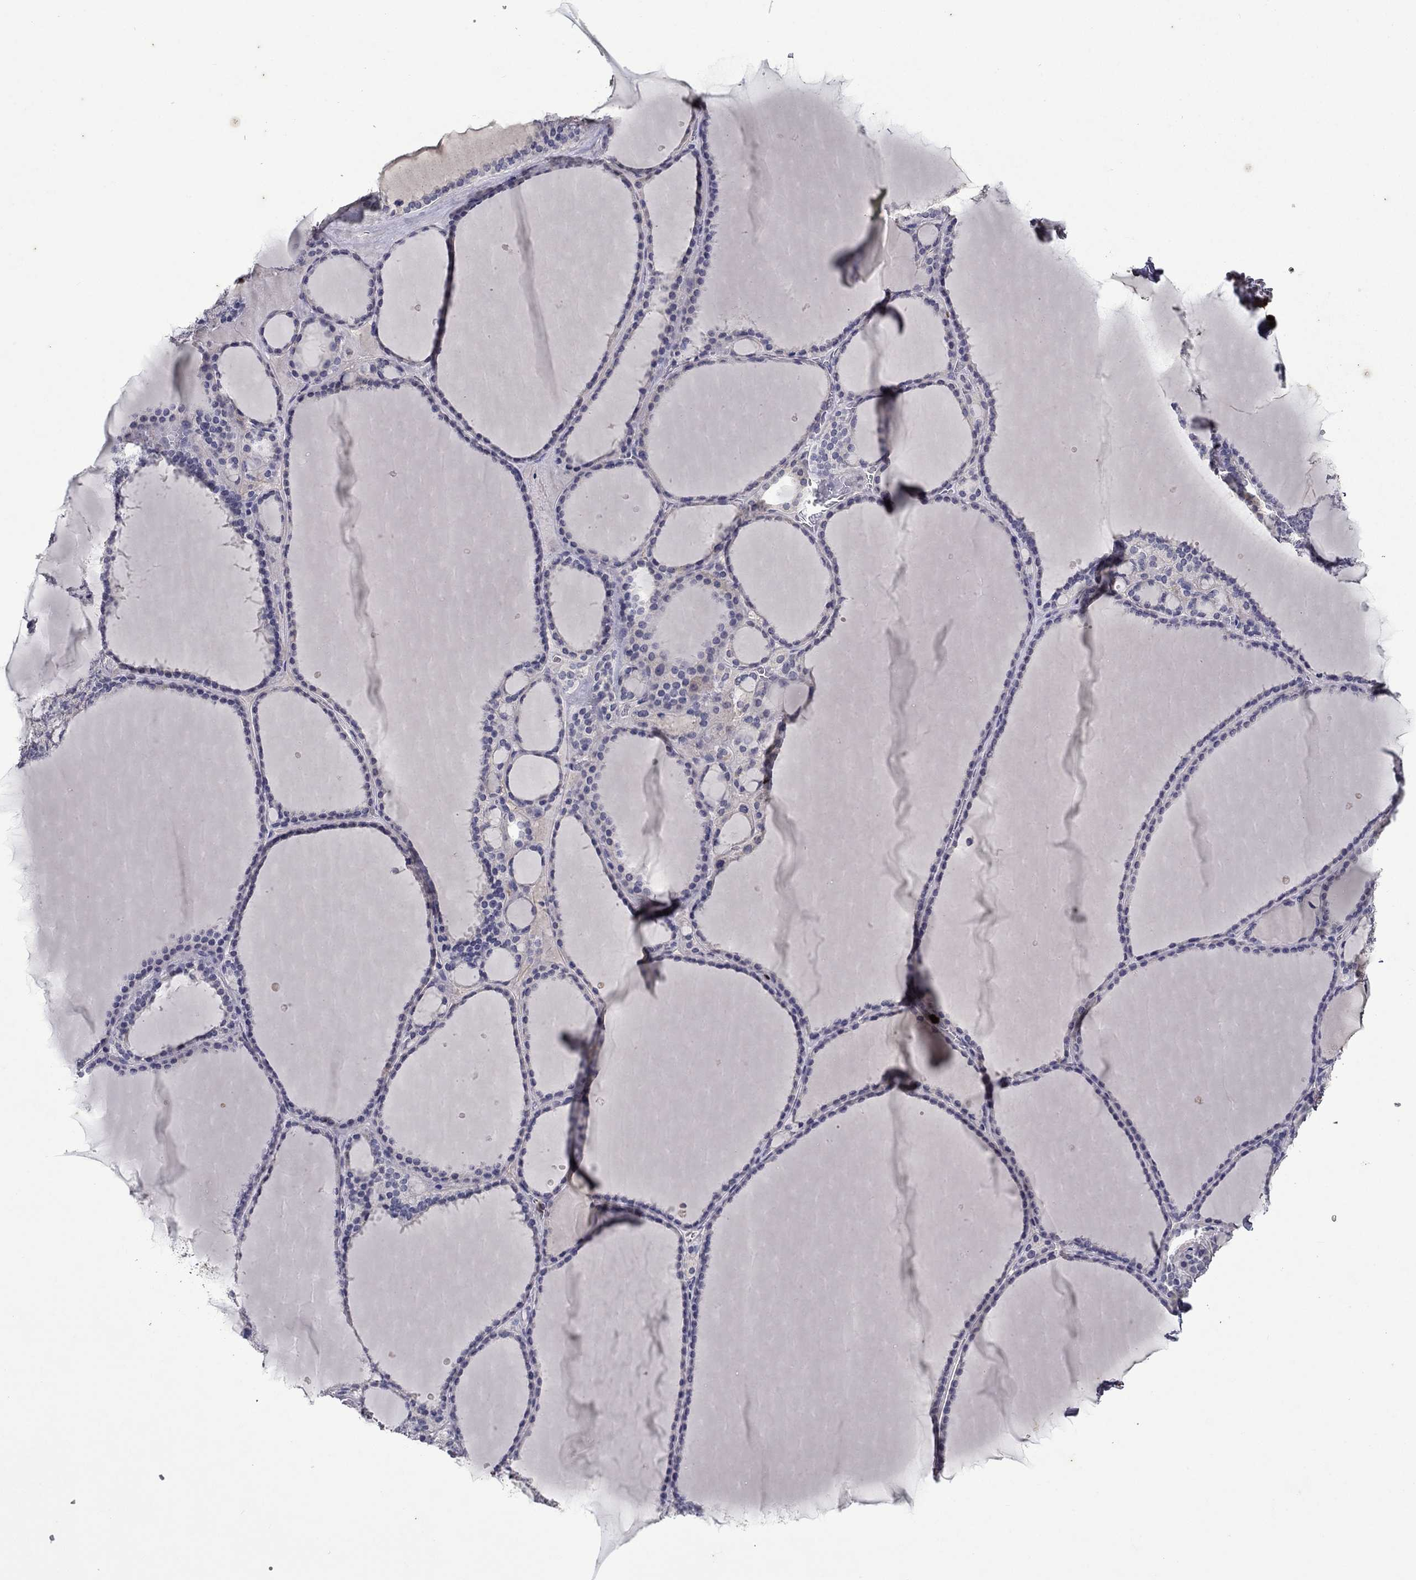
{"staining": {"intensity": "negative", "quantity": "none", "location": "none"}, "tissue": "thyroid gland", "cell_type": "Glandular cells", "image_type": "normal", "snomed": [{"axis": "morphology", "description": "Normal tissue, NOS"}, {"axis": "topography", "description": "Thyroid gland"}], "caption": "Photomicrograph shows no significant protein expression in glandular cells of normal thyroid gland. Nuclei are stained in blue.", "gene": "IRF5", "patient": {"sex": "male", "age": 63}}